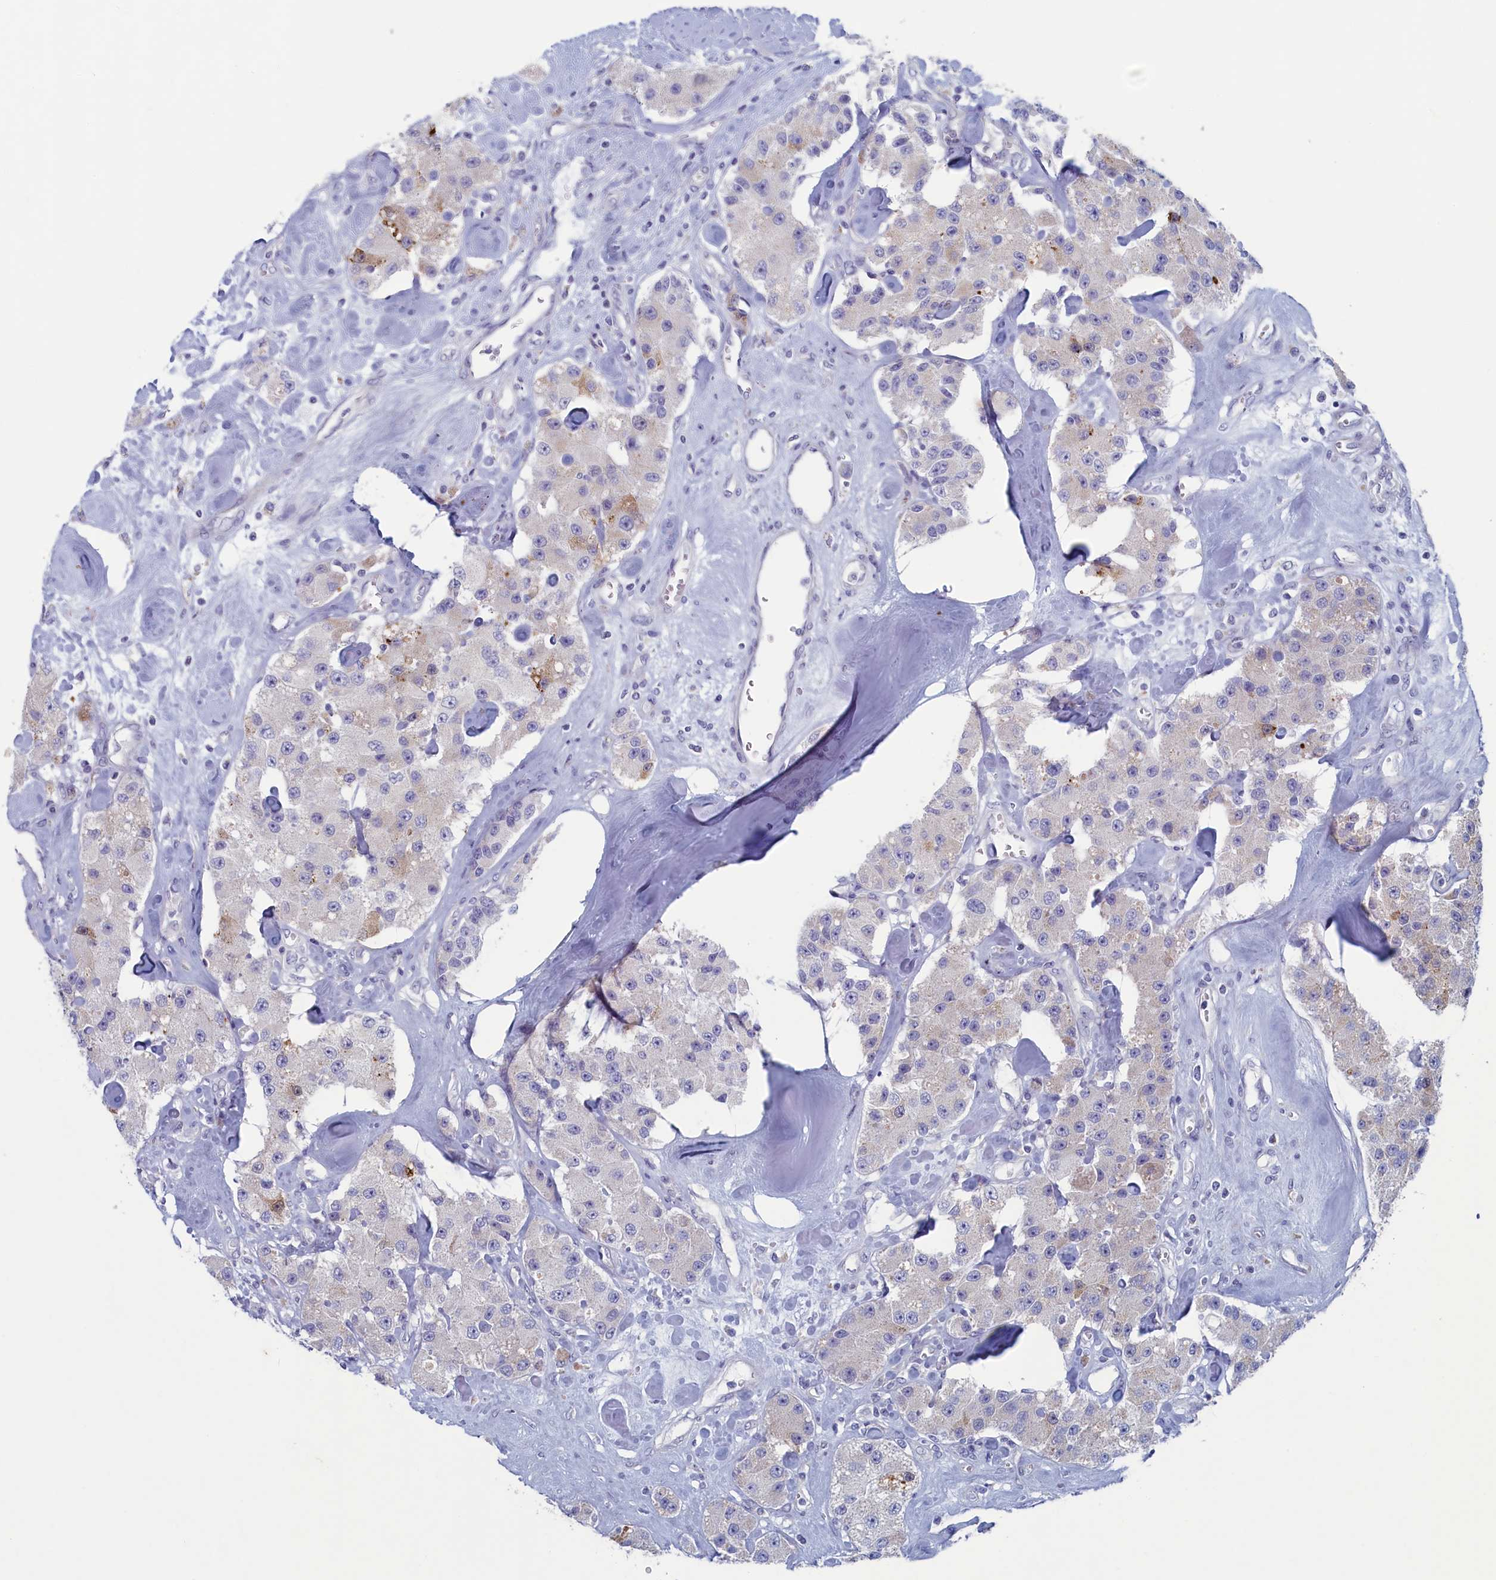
{"staining": {"intensity": "negative", "quantity": "none", "location": "none"}, "tissue": "carcinoid", "cell_type": "Tumor cells", "image_type": "cancer", "snomed": [{"axis": "morphology", "description": "Carcinoid, malignant, NOS"}, {"axis": "topography", "description": "Pancreas"}], "caption": "Tumor cells are negative for protein expression in human carcinoid.", "gene": "WDR76", "patient": {"sex": "male", "age": 41}}